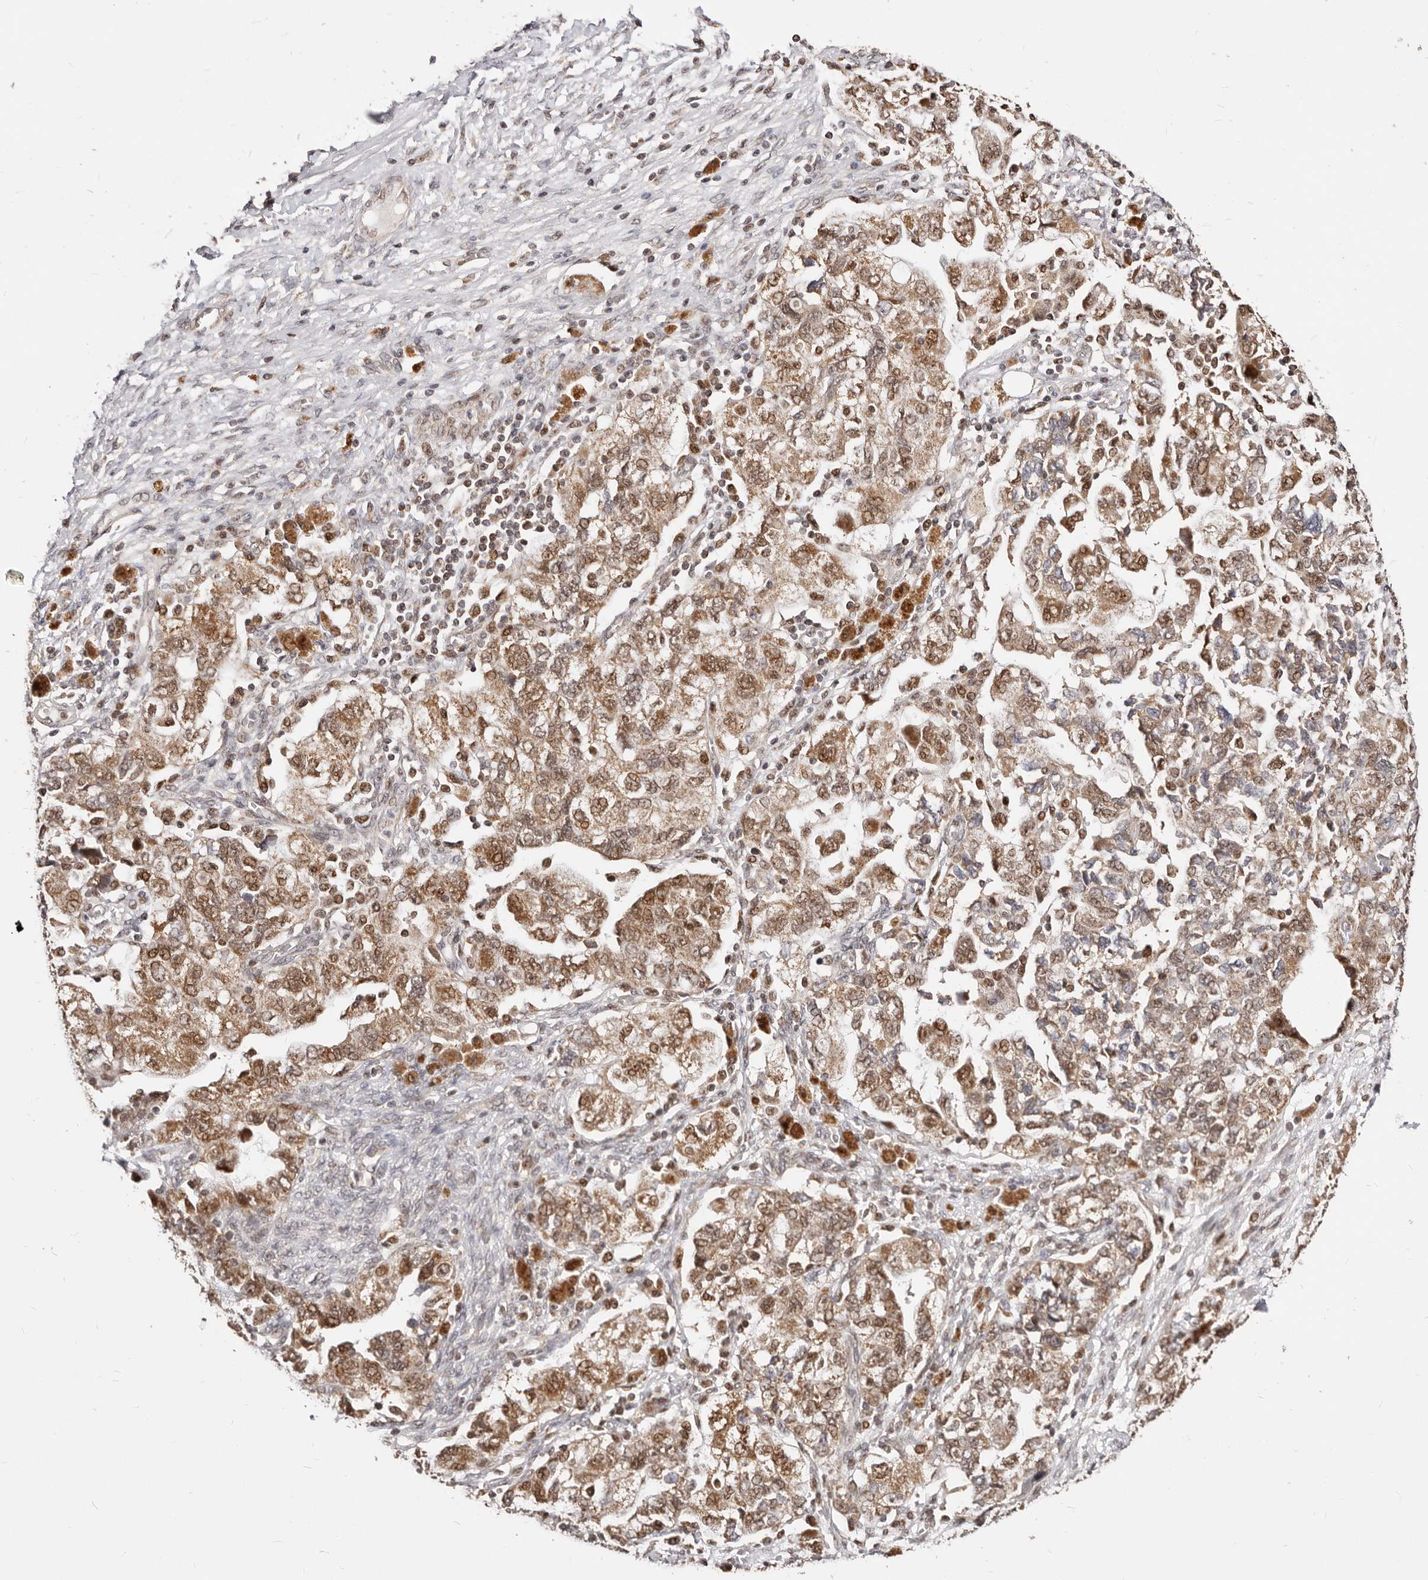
{"staining": {"intensity": "moderate", "quantity": ">75%", "location": "nuclear"}, "tissue": "ovarian cancer", "cell_type": "Tumor cells", "image_type": "cancer", "snomed": [{"axis": "morphology", "description": "Carcinoma, NOS"}, {"axis": "morphology", "description": "Cystadenocarcinoma, serous, NOS"}, {"axis": "topography", "description": "Ovary"}], "caption": "This micrograph exhibits immunohistochemistry (IHC) staining of human ovarian cancer, with medium moderate nuclear expression in approximately >75% of tumor cells.", "gene": "SEC14L1", "patient": {"sex": "female", "age": 69}}